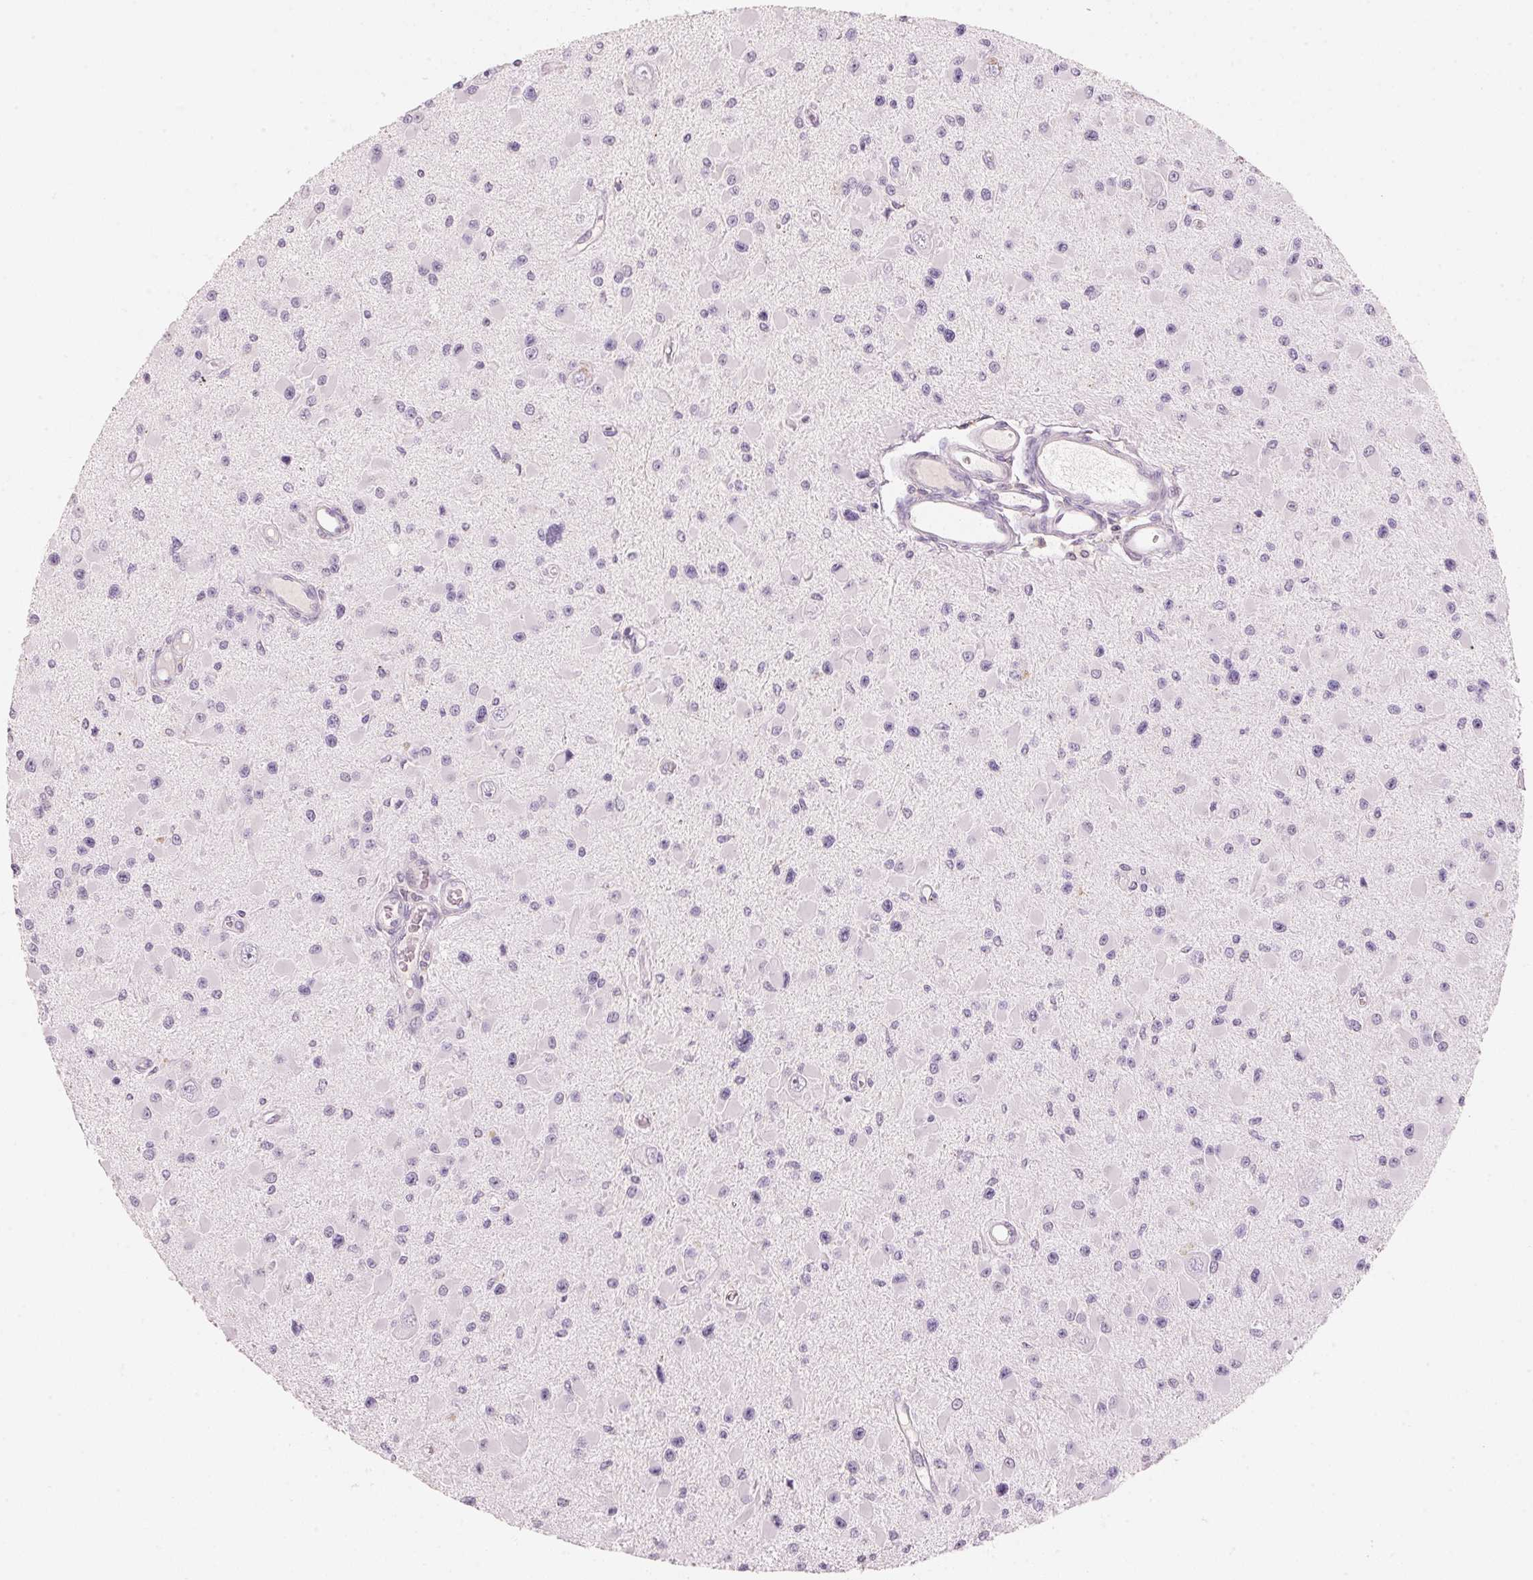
{"staining": {"intensity": "negative", "quantity": "none", "location": "none"}, "tissue": "glioma", "cell_type": "Tumor cells", "image_type": "cancer", "snomed": [{"axis": "morphology", "description": "Glioma, malignant, High grade"}, {"axis": "topography", "description": "Brain"}], "caption": "Histopathology image shows no significant protein expression in tumor cells of high-grade glioma (malignant).", "gene": "HOXB13", "patient": {"sex": "male", "age": 54}}